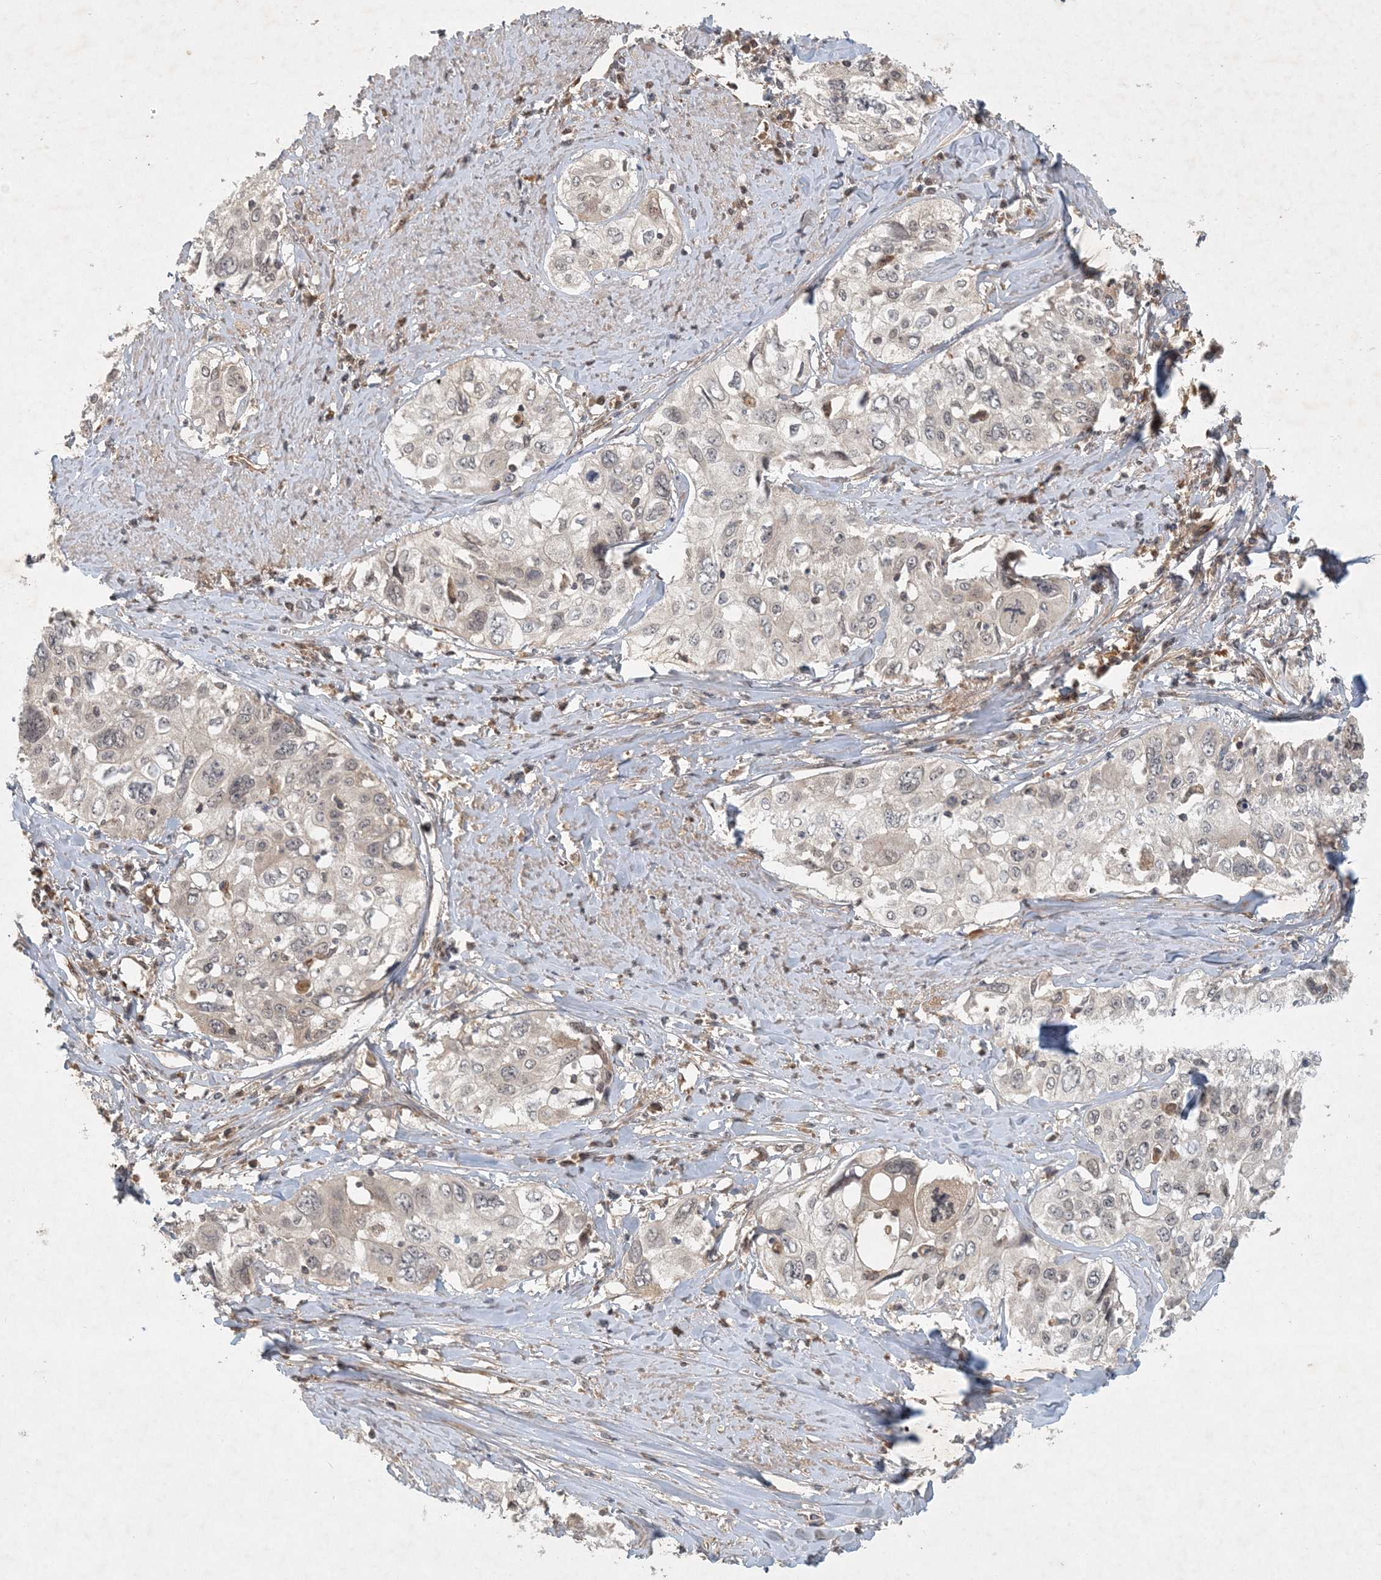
{"staining": {"intensity": "weak", "quantity": "<25%", "location": "cytoplasmic/membranous"}, "tissue": "cervical cancer", "cell_type": "Tumor cells", "image_type": "cancer", "snomed": [{"axis": "morphology", "description": "Squamous cell carcinoma, NOS"}, {"axis": "topography", "description": "Cervix"}], "caption": "Immunohistochemistry (IHC) of cervical cancer (squamous cell carcinoma) displays no positivity in tumor cells.", "gene": "ZCCHC4", "patient": {"sex": "female", "age": 31}}